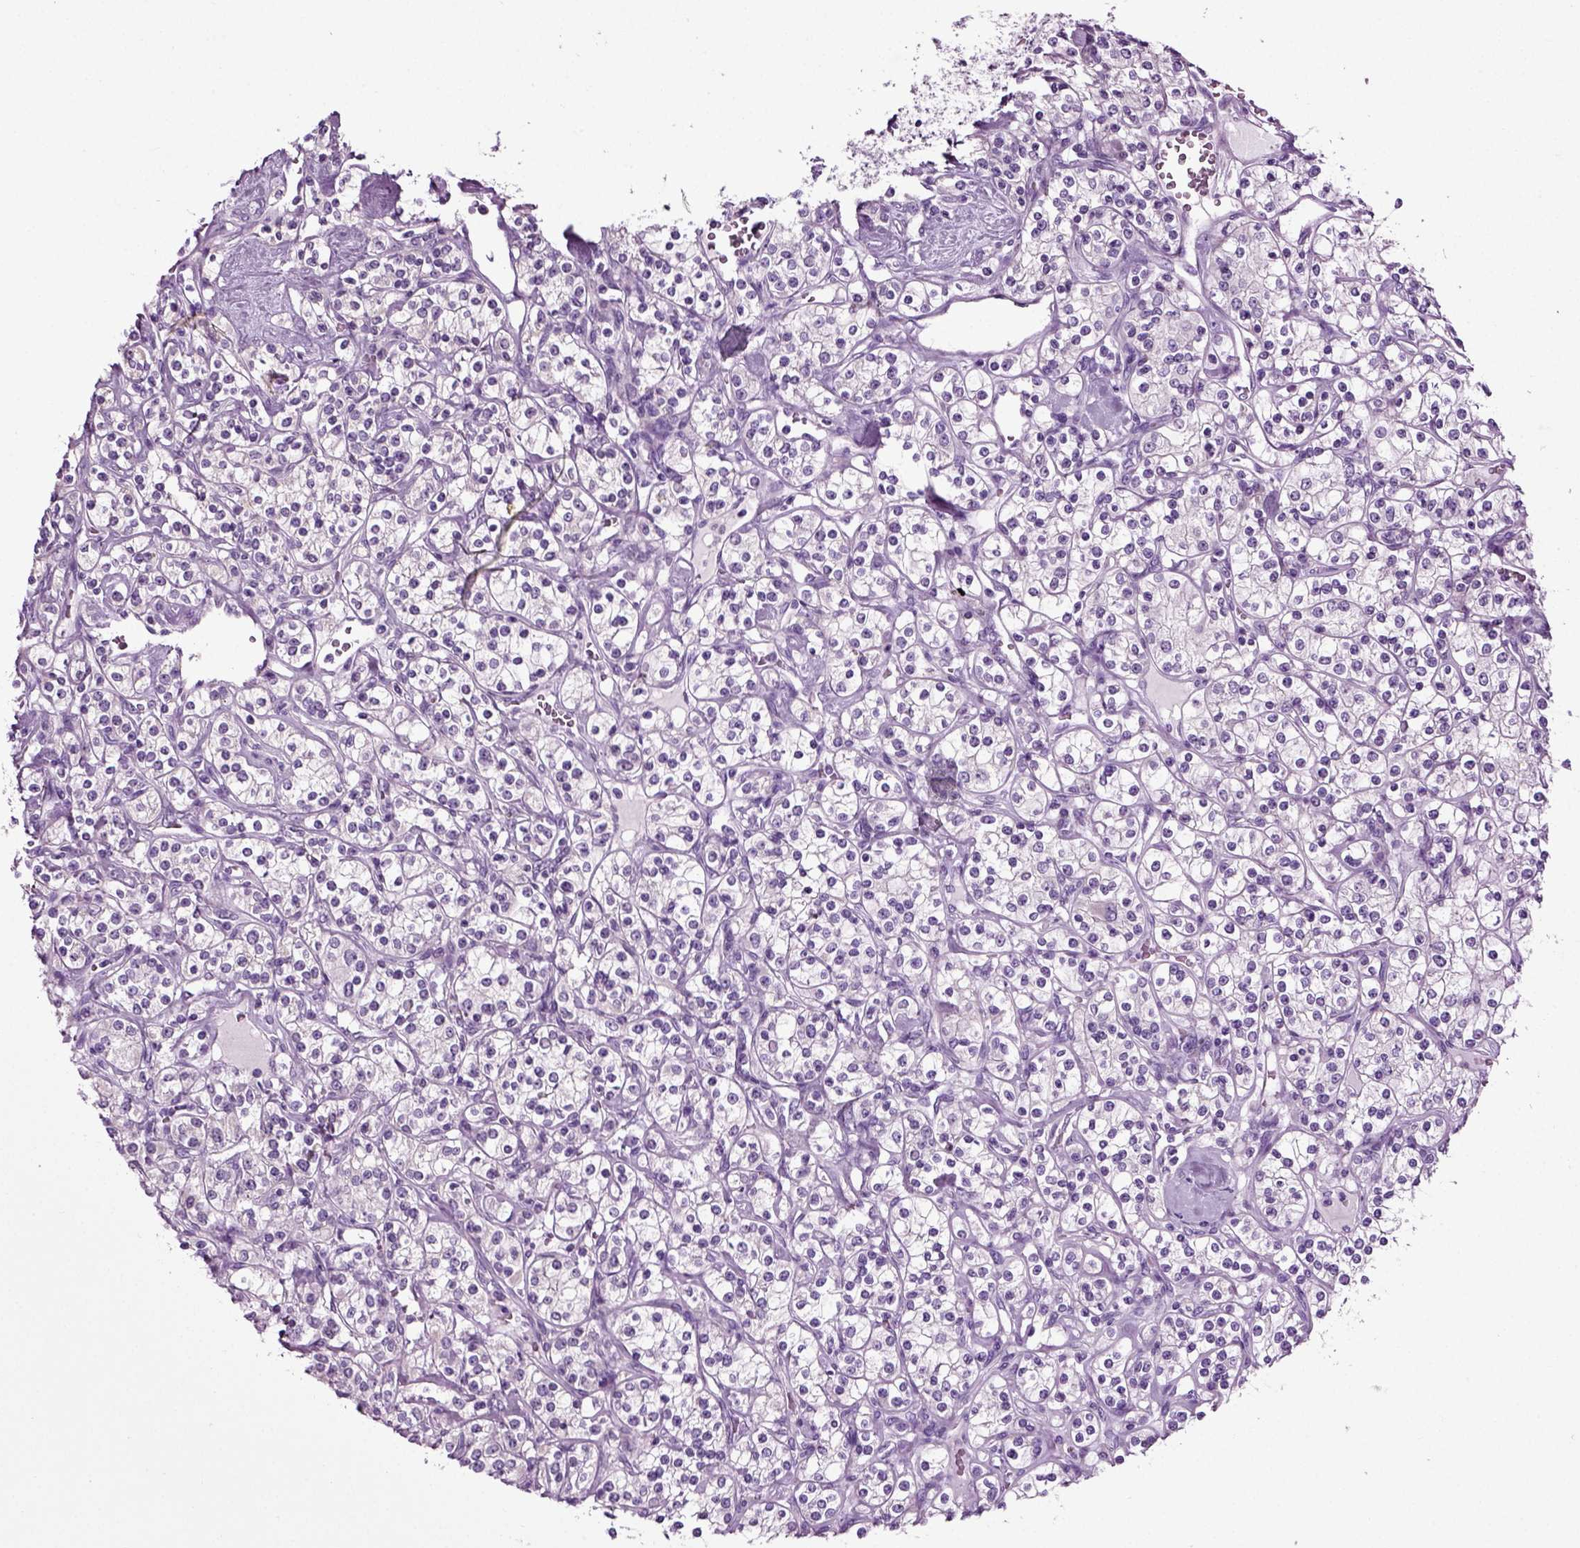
{"staining": {"intensity": "negative", "quantity": "none", "location": "none"}, "tissue": "renal cancer", "cell_type": "Tumor cells", "image_type": "cancer", "snomed": [{"axis": "morphology", "description": "Adenocarcinoma, NOS"}, {"axis": "topography", "description": "Kidney"}], "caption": "DAB (3,3'-diaminobenzidine) immunohistochemical staining of renal cancer displays no significant expression in tumor cells.", "gene": "DNAH10", "patient": {"sex": "male", "age": 77}}